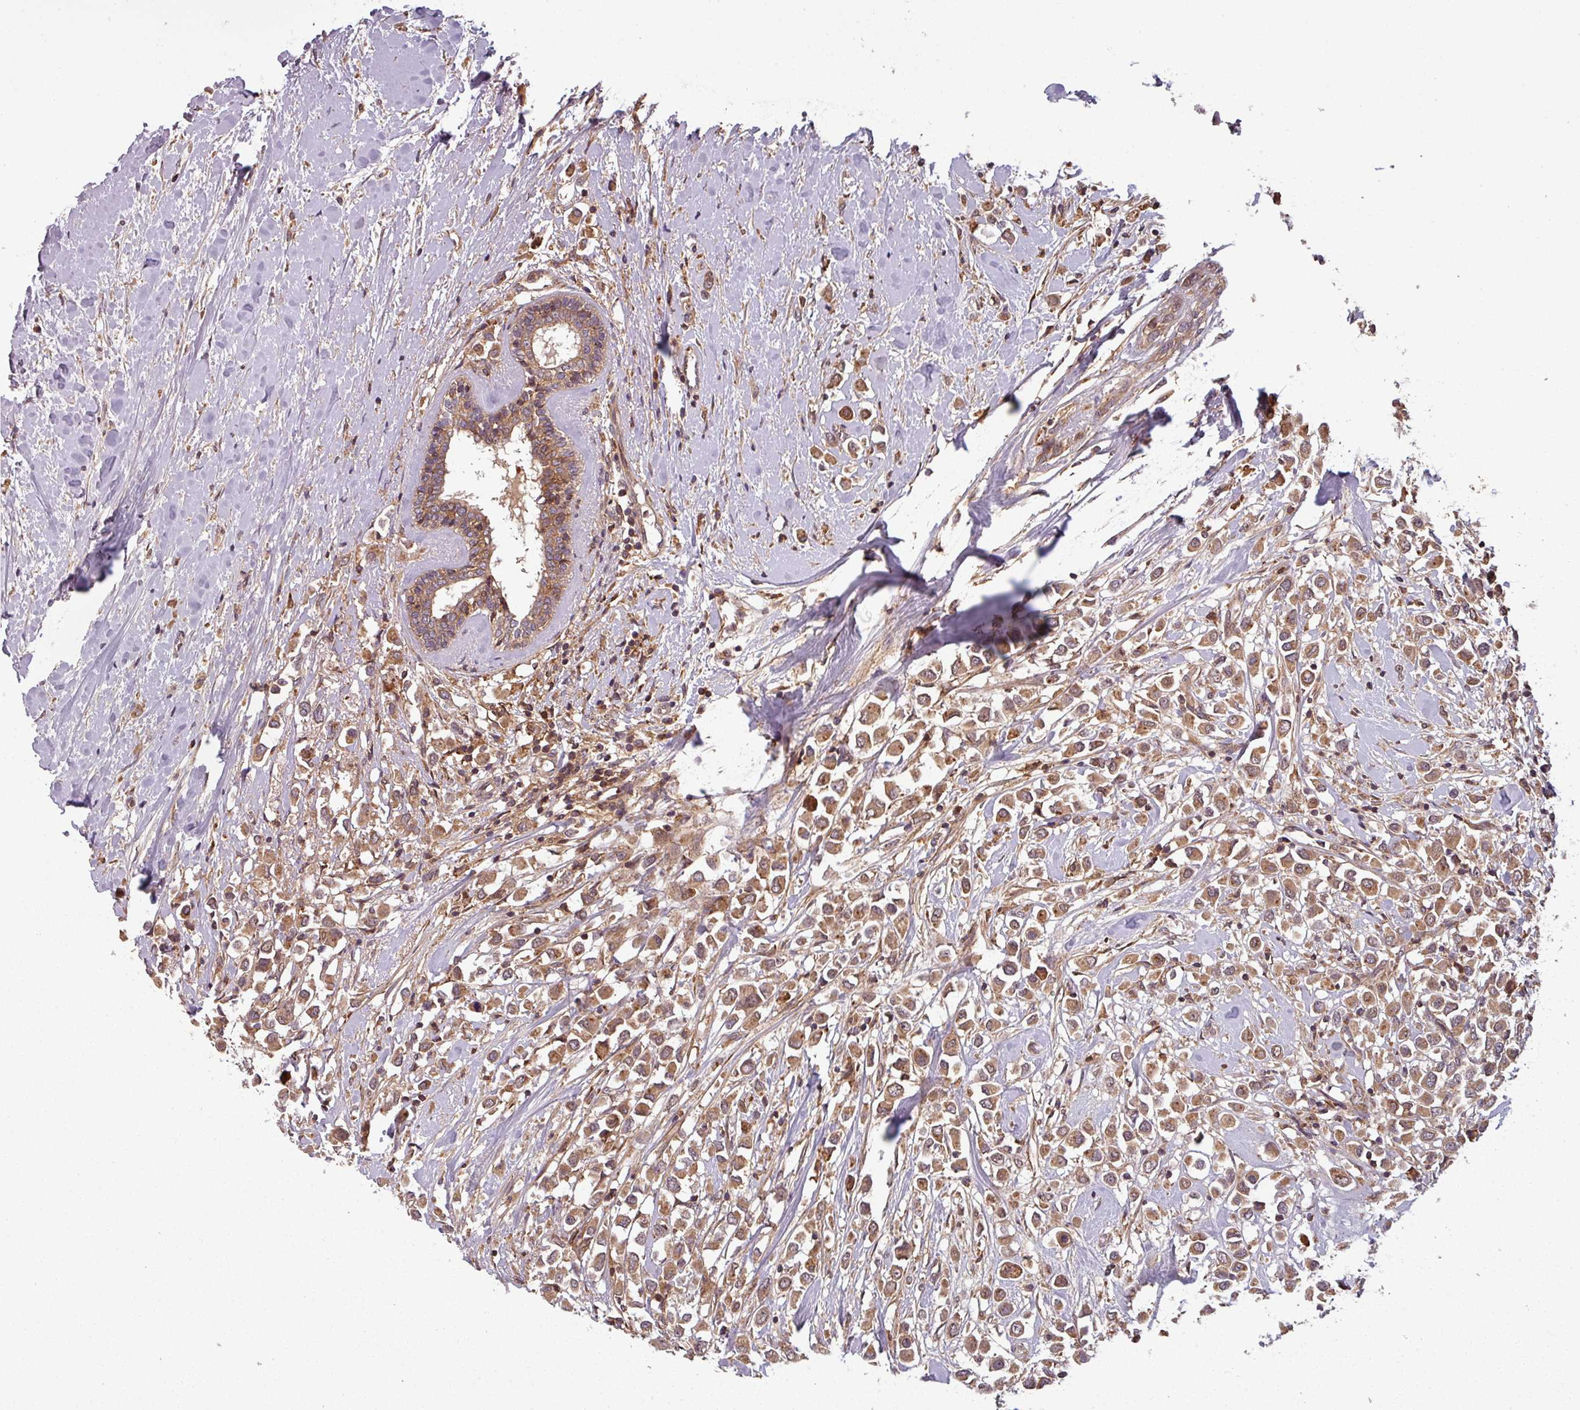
{"staining": {"intensity": "moderate", "quantity": ">75%", "location": "cytoplasmic/membranous"}, "tissue": "breast cancer", "cell_type": "Tumor cells", "image_type": "cancer", "snomed": [{"axis": "morphology", "description": "Duct carcinoma"}, {"axis": "topography", "description": "Breast"}], "caption": "A brown stain shows moderate cytoplasmic/membranous staining of a protein in breast cancer tumor cells.", "gene": "GSKIP", "patient": {"sex": "female", "age": 87}}